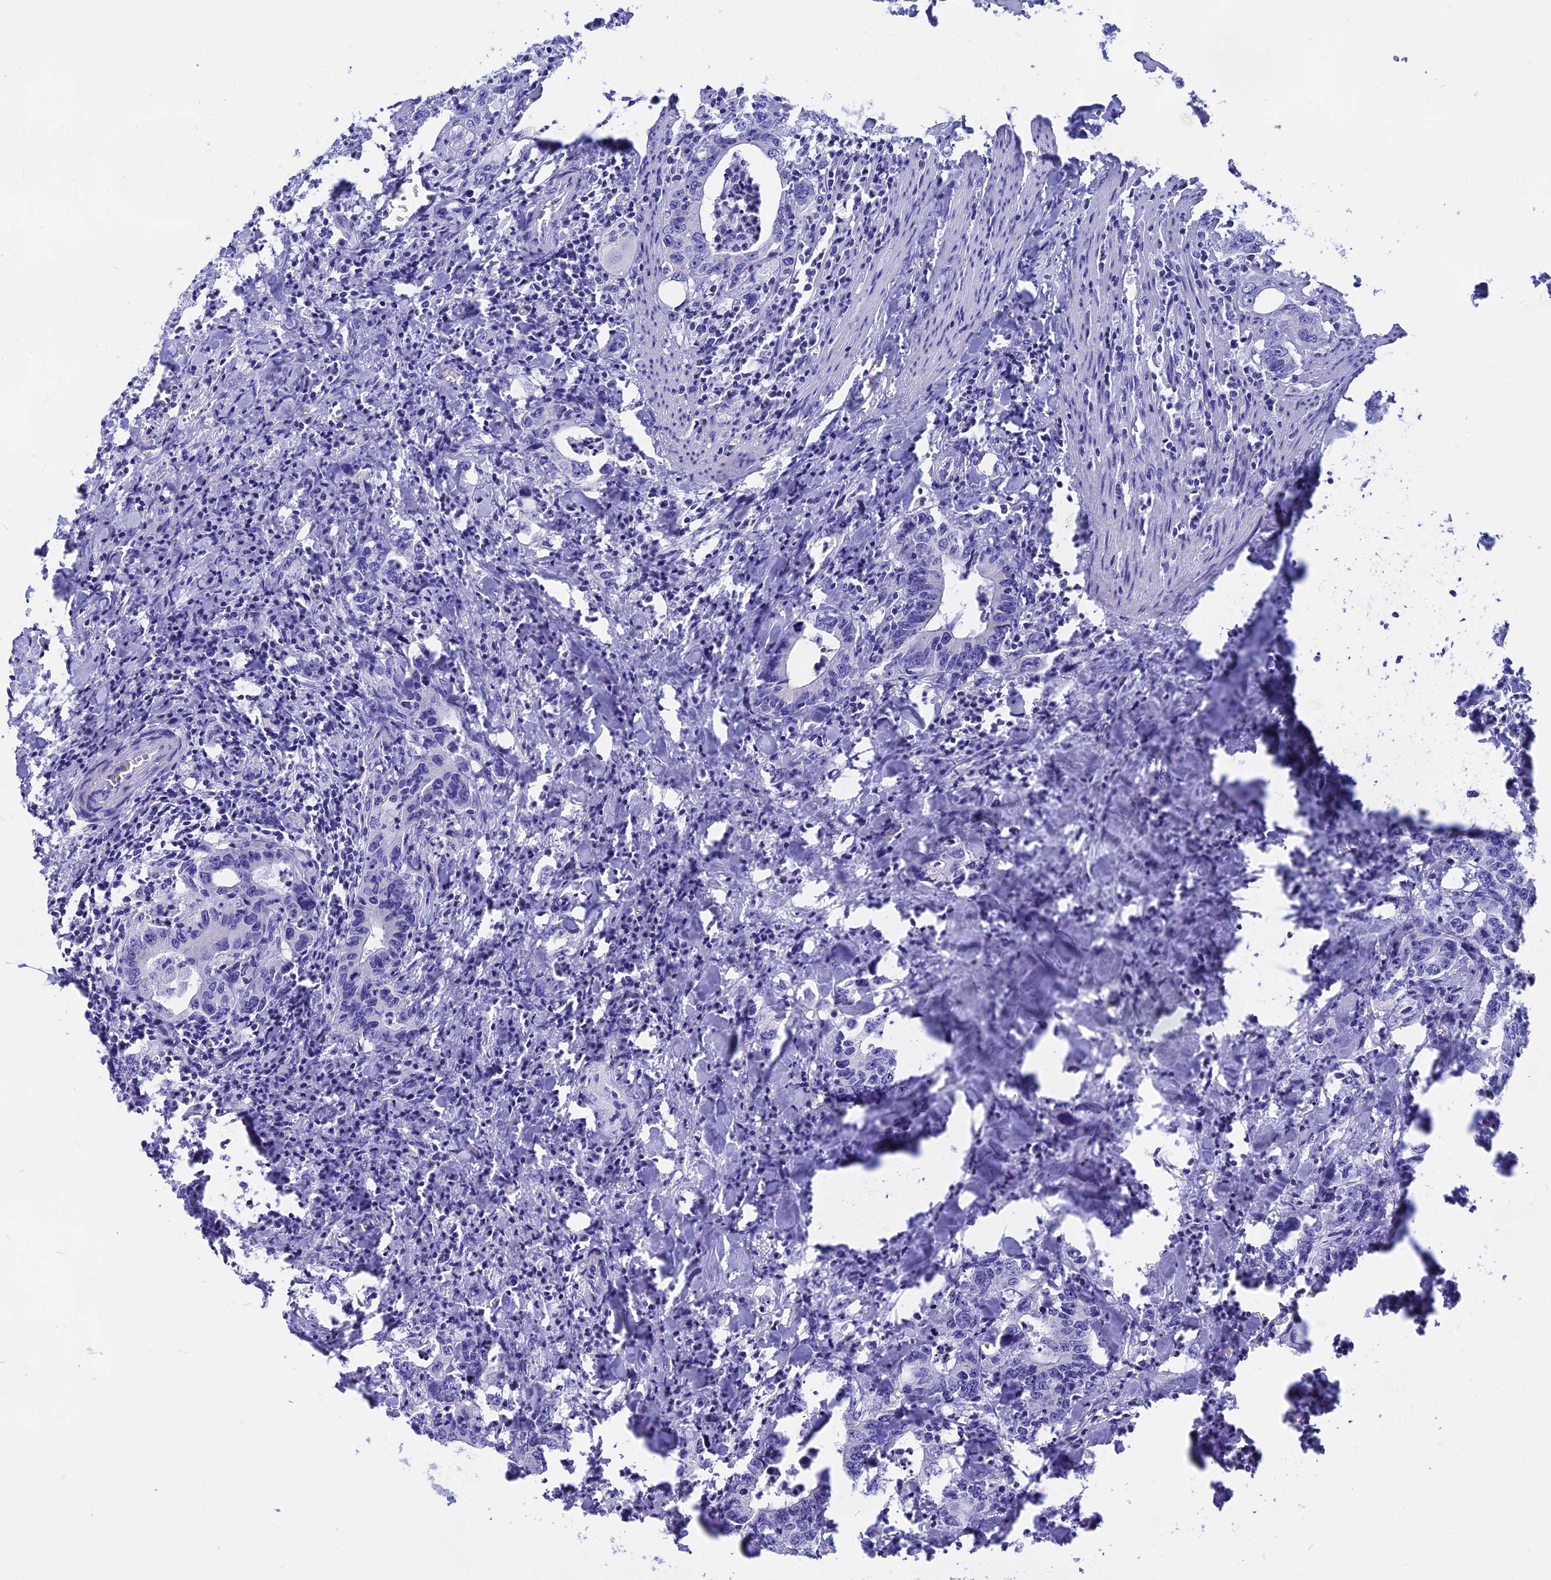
{"staining": {"intensity": "negative", "quantity": "none", "location": "none"}, "tissue": "colorectal cancer", "cell_type": "Tumor cells", "image_type": "cancer", "snomed": [{"axis": "morphology", "description": "Adenocarcinoma, NOS"}, {"axis": "topography", "description": "Colon"}], "caption": "Histopathology image shows no protein positivity in tumor cells of colorectal cancer tissue.", "gene": "ISCA1", "patient": {"sex": "female", "age": 75}}